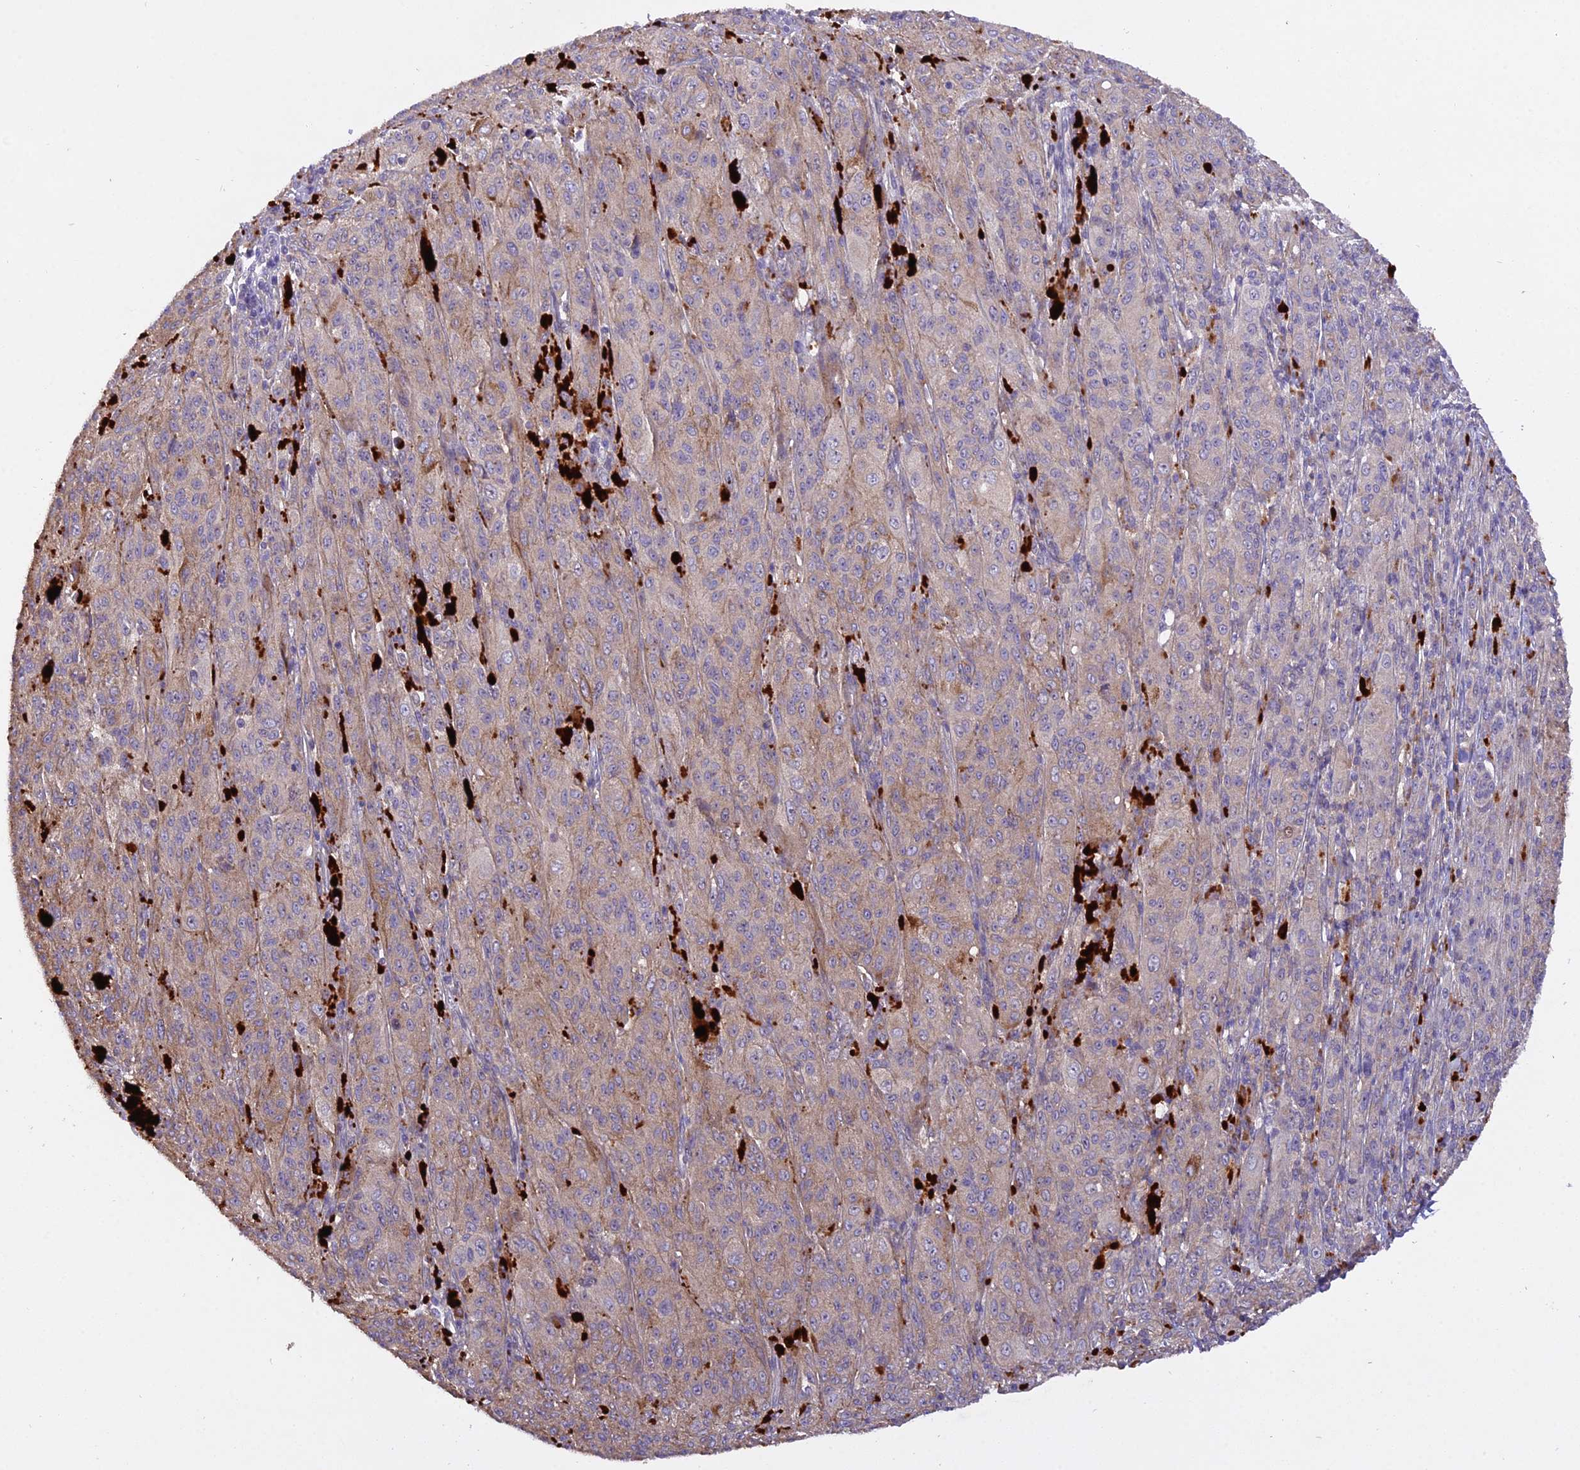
{"staining": {"intensity": "negative", "quantity": "none", "location": "none"}, "tissue": "melanoma", "cell_type": "Tumor cells", "image_type": "cancer", "snomed": [{"axis": "morphology", "description": "Malignant melanoma, NOS"}, {"axis": "topography", "description": "Skin"}], "caption": "Protein analysis of malignant melanoma exhibits no significant expression in tumor cells. (DAB (3,3'-diaminobenzidine) immunohistochemistry (IHC) with hematoxylin counter stain).", "gene": "CENPL", "patient": {"sex": "female", "age": 52}}